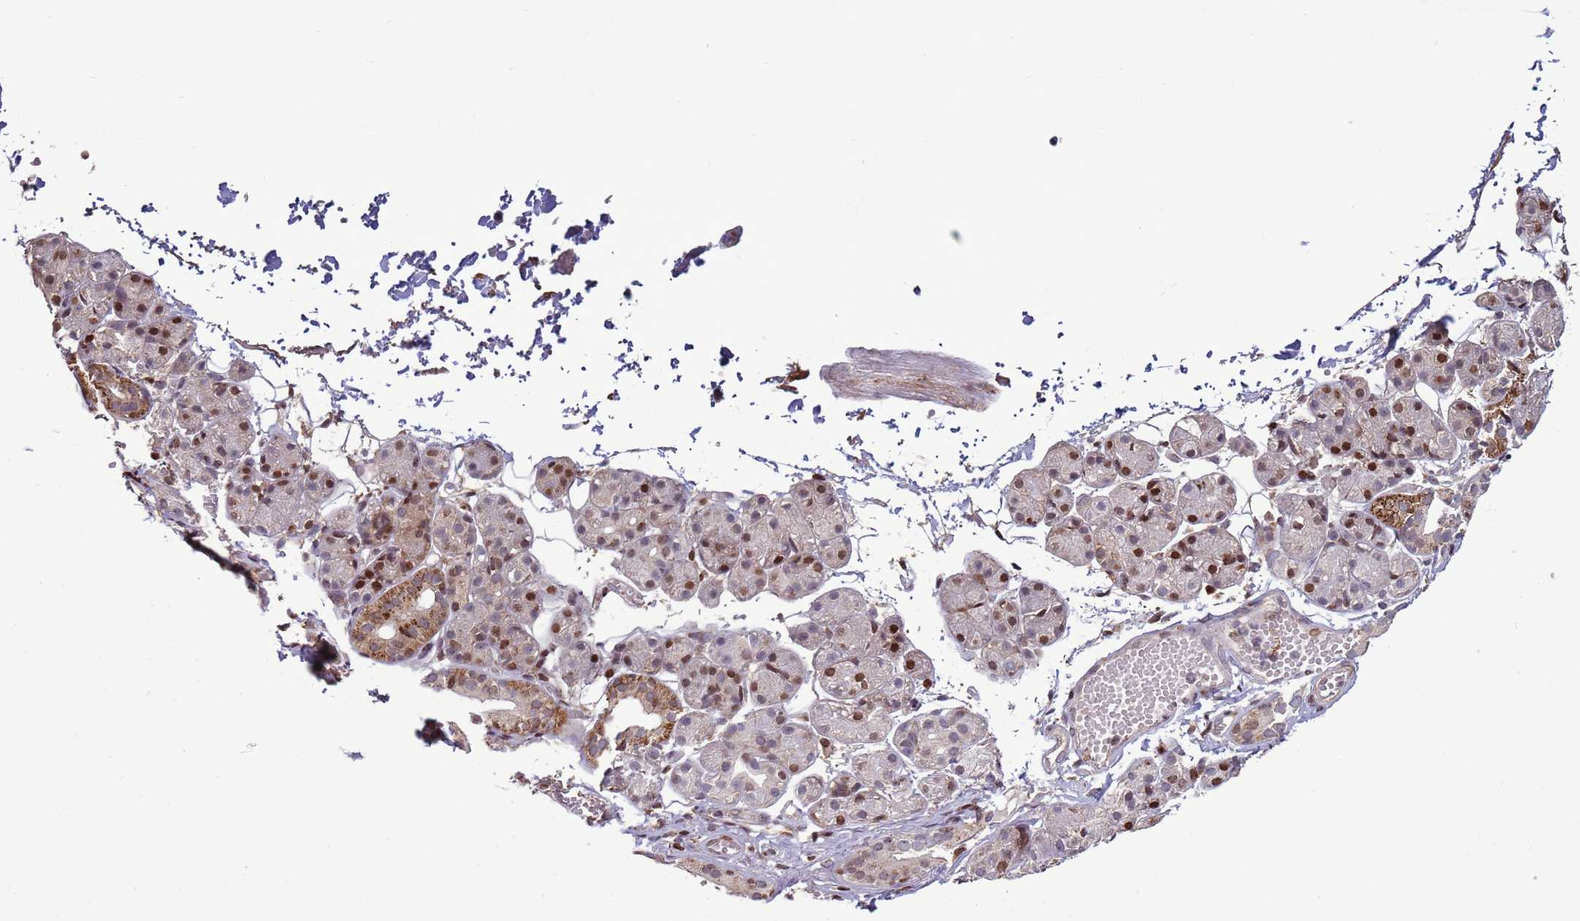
{"staining": {"intensity": "strong", "quantity": "<25%", "location": "cytoplasmic/membranous,nuclear"}, "tissue": "salivary gland", "cell_type": "Glandular cells", "image_type": "normal", "snomed": [{"axis": "morphology", "description": "Normal tissue, NOS"}, {"axis": "topography", "description": "Salivary gland"}], "caption": "Immunohistochemical staining of normal salivary gland demonstrates strong cytoplasmic/membranous,nuclear protein staining in approximately <25% of glandular cells.", "gene": "HGH1", "patient": {"sex": "male", "age": 63}}